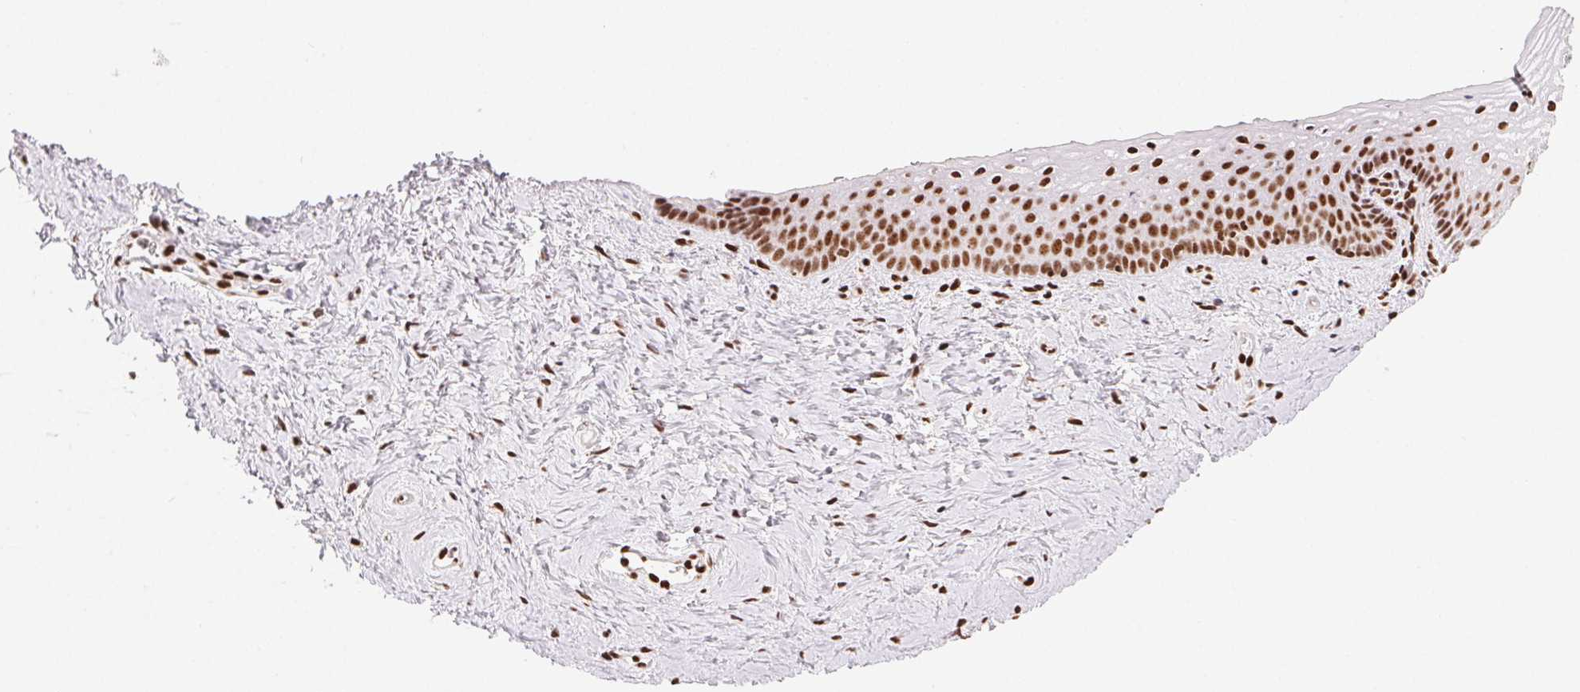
{"staining": {"intensity": "strong", "quantity": ">75%", "location": "nuclear"}, "tissue": "vagina", "cell_type": "Squamous epithelial cells", "image_type": "normal", "snomed": [{"axis": "morphology", "description": "Normal tissue, NOS"}, {"axis": "topography", "description": "Vagina"}], "caption": "Immunohistochemistry (IHC) photomicrograph of normal human vagina stained for a protein (brown), which demonstrates high levels of strong nuclear positivity in about >75% of squamous epithelial cells.", "gene": "ZNF80", "patient": {"sex": "female", "age": 45}}